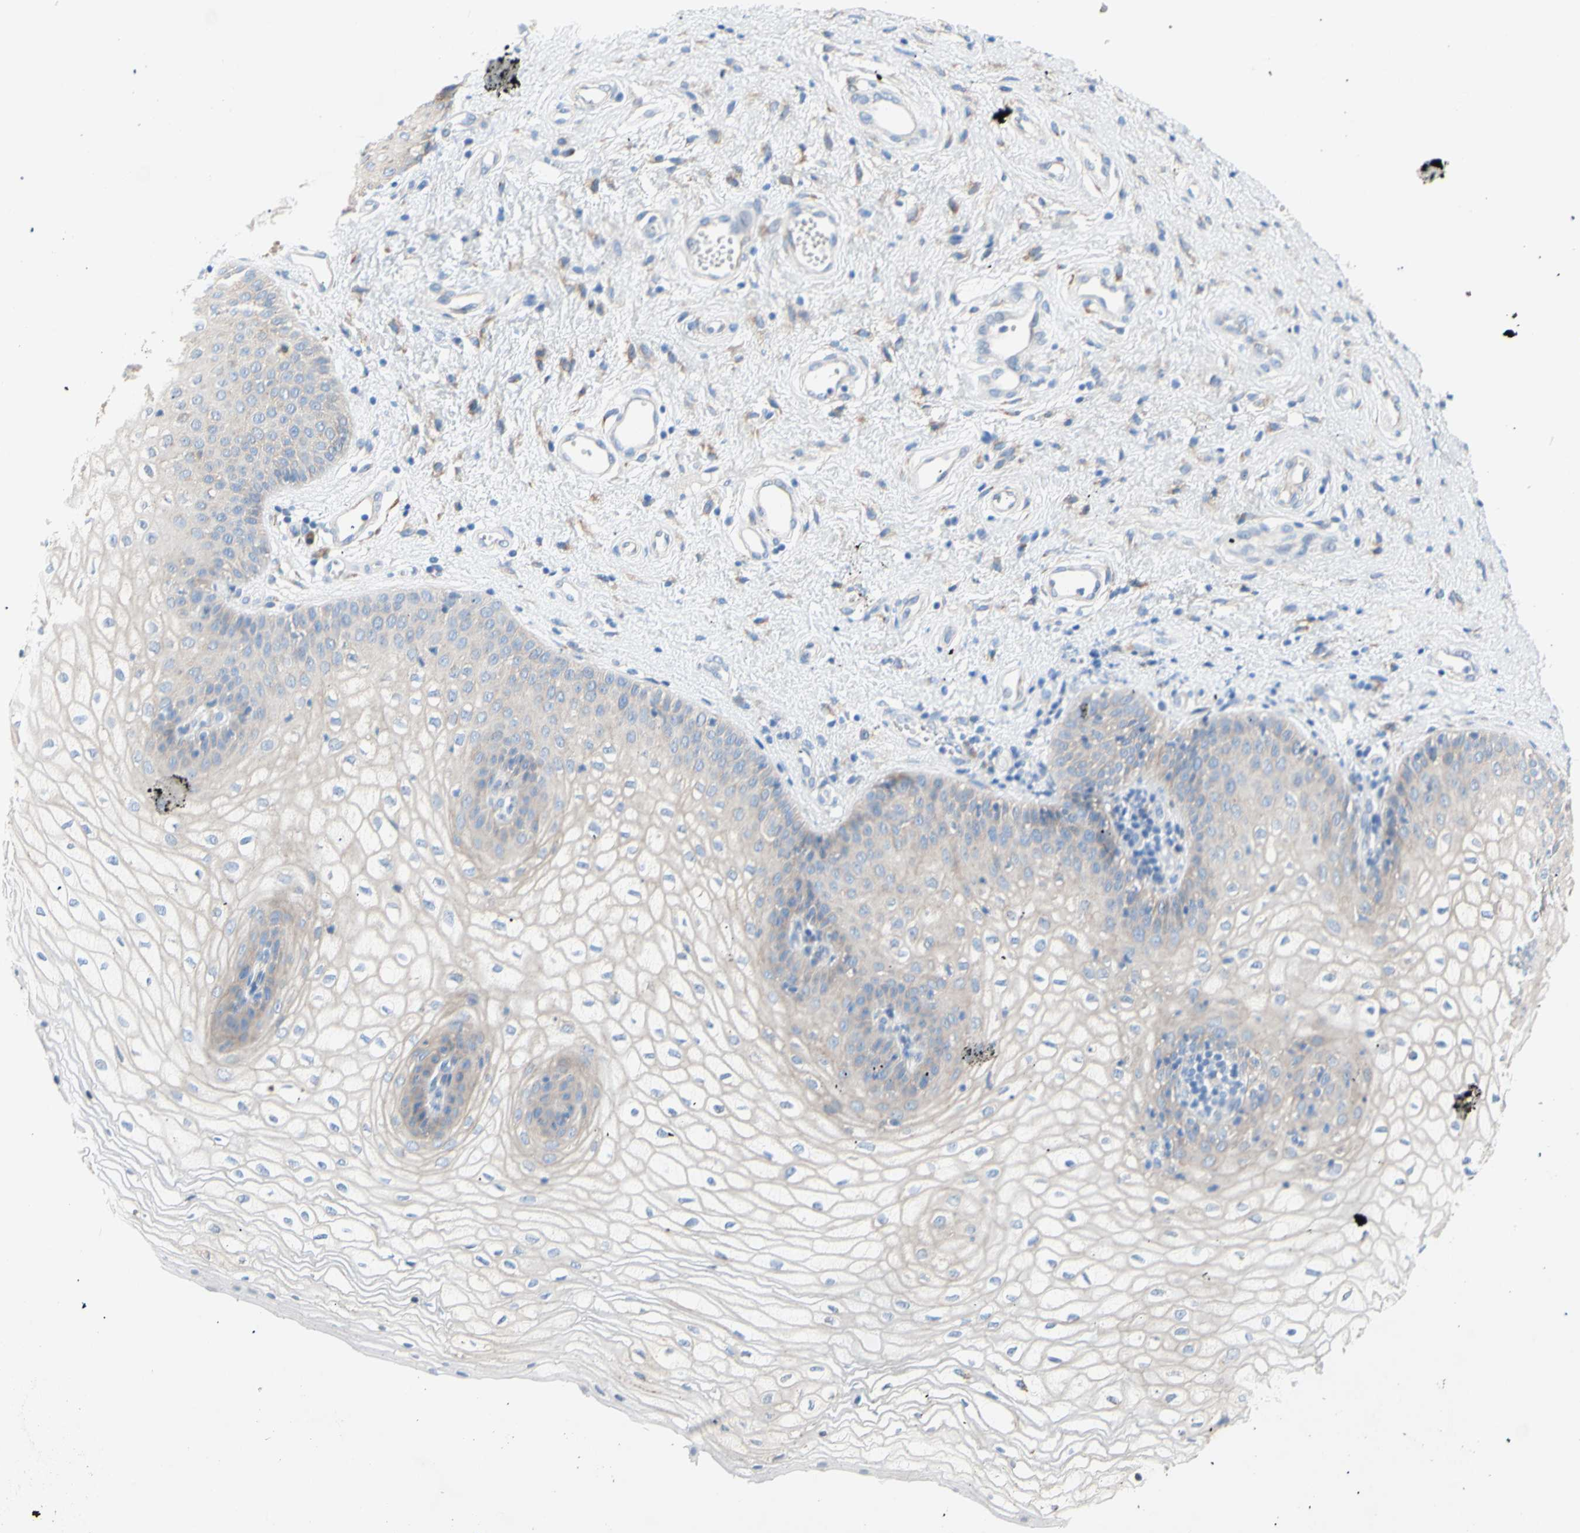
{"staining": {"intensity": "negative", "quantity": "none", "location": "none"}, "tissue": "vagina", "cell_type": "Squamous epithelial cells", "image_type": "normal", "snomed": [{"axis": "morphology", "description": "Normal tissue, NOS"}, {"axis": "topography", "description": "Vagina"}], "caption": "Protein analysis of unremarkable vagina reveals no significant expression in squamous epithelial cells.", "gene": "TMIGD2", "patient": {"sex": "female", "age": 34}}